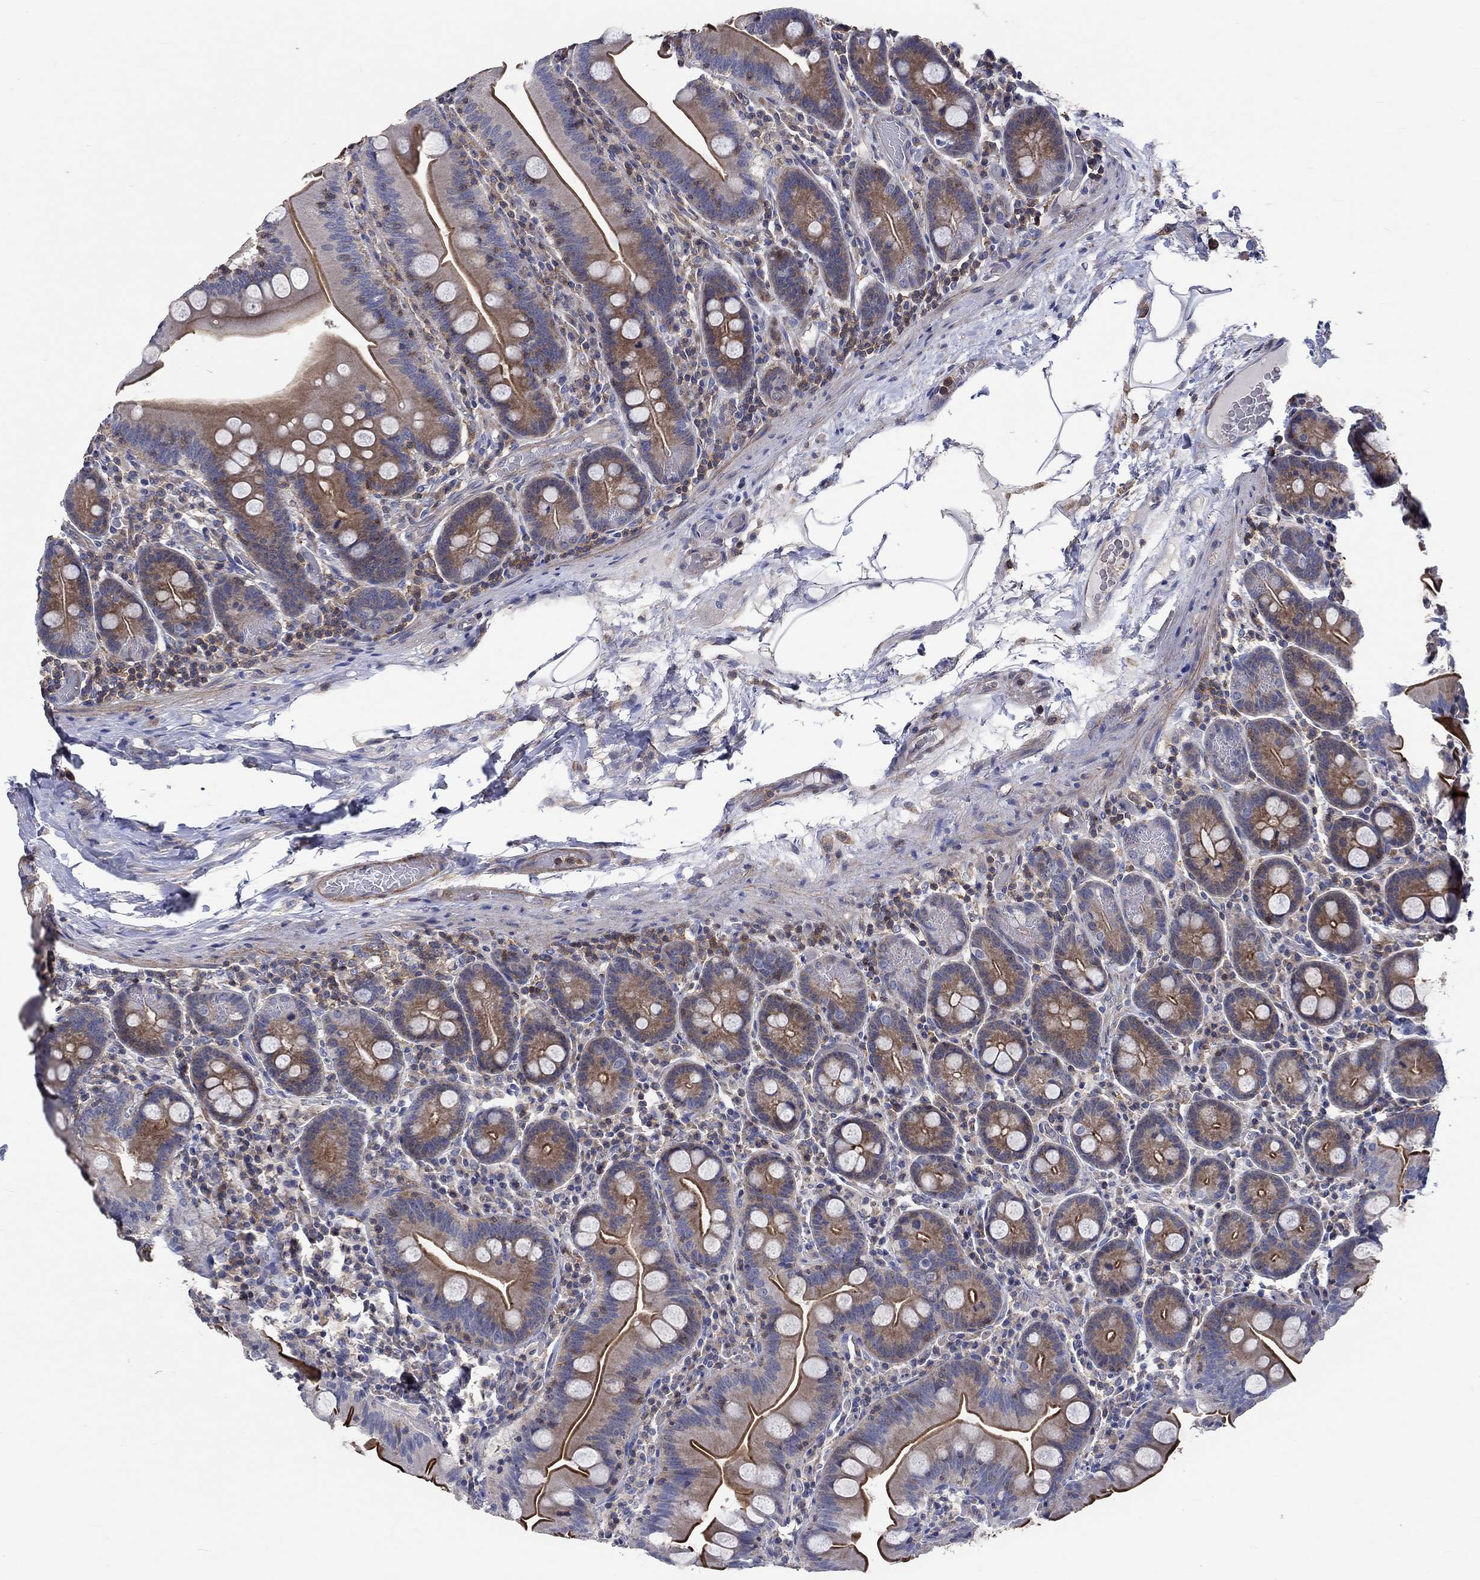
{"staining": {"intensity": "strong", "quantity": ">75%", "location": "cytoplasmic/membranous"}, "tissue": "small intestine", "cell_type": "Glandular cells", "image_type": "normal", "snomed": [{"axis": "morphology", "description": "Normal tissue, NOS"}, {"axis": "topography", "description": "Small intestine"}], "caption": "Protein analysis of unremarkable small intestine reveals strong cytoplasmic/membranous staining in approximately >75% of glandular cells.", "gene": "TNFAIP8L3", "patient": {"sex": "male", "age": 37}}